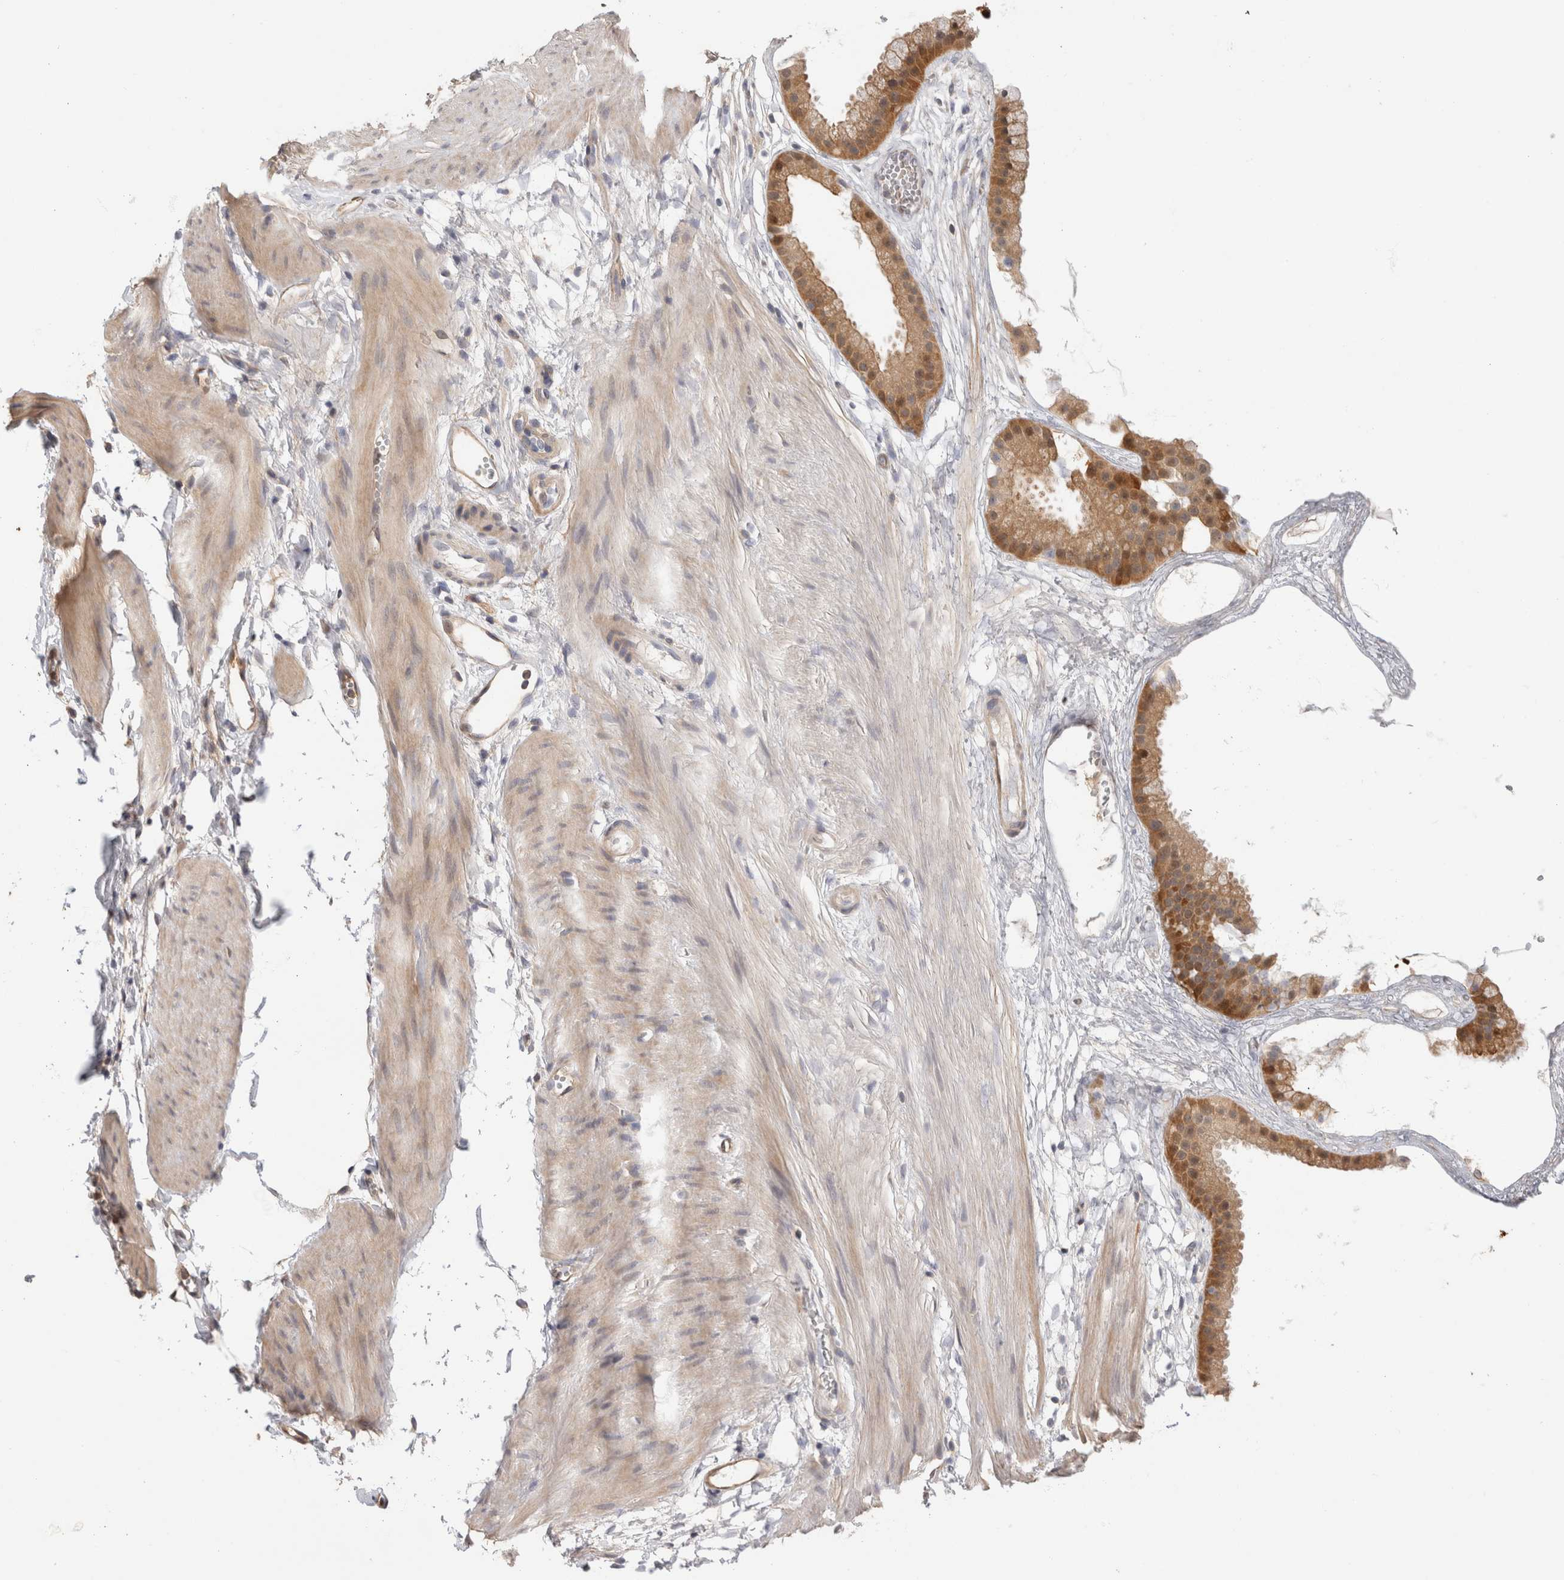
{"staining": {"intensity": "moderate", "quantity": ">75%", "location": "cytoplasmic/membranous"}, "tissue": "gallbladder", "cell_type": "Glandular cells", "image_type": "normal", "snomed": [{"axis": "morphology", "description": "Normal tissue, NOS"}, {"axis": "topography", "description": "Gallbladder"}], "caption": "A brown stain highlights moderate cytoplasmic/membranous expression of a protein in glandular cells of unremarkable gallbladder. The staining was performed using DAB (3,3'-diaminobenzidine) to visualize the protein expression in brown, while the nuclei were stained in blue with hematoxylin (Magnification: 20x).", "gene": "PGM1", "patient": {"sex": "female", "age": 64}}